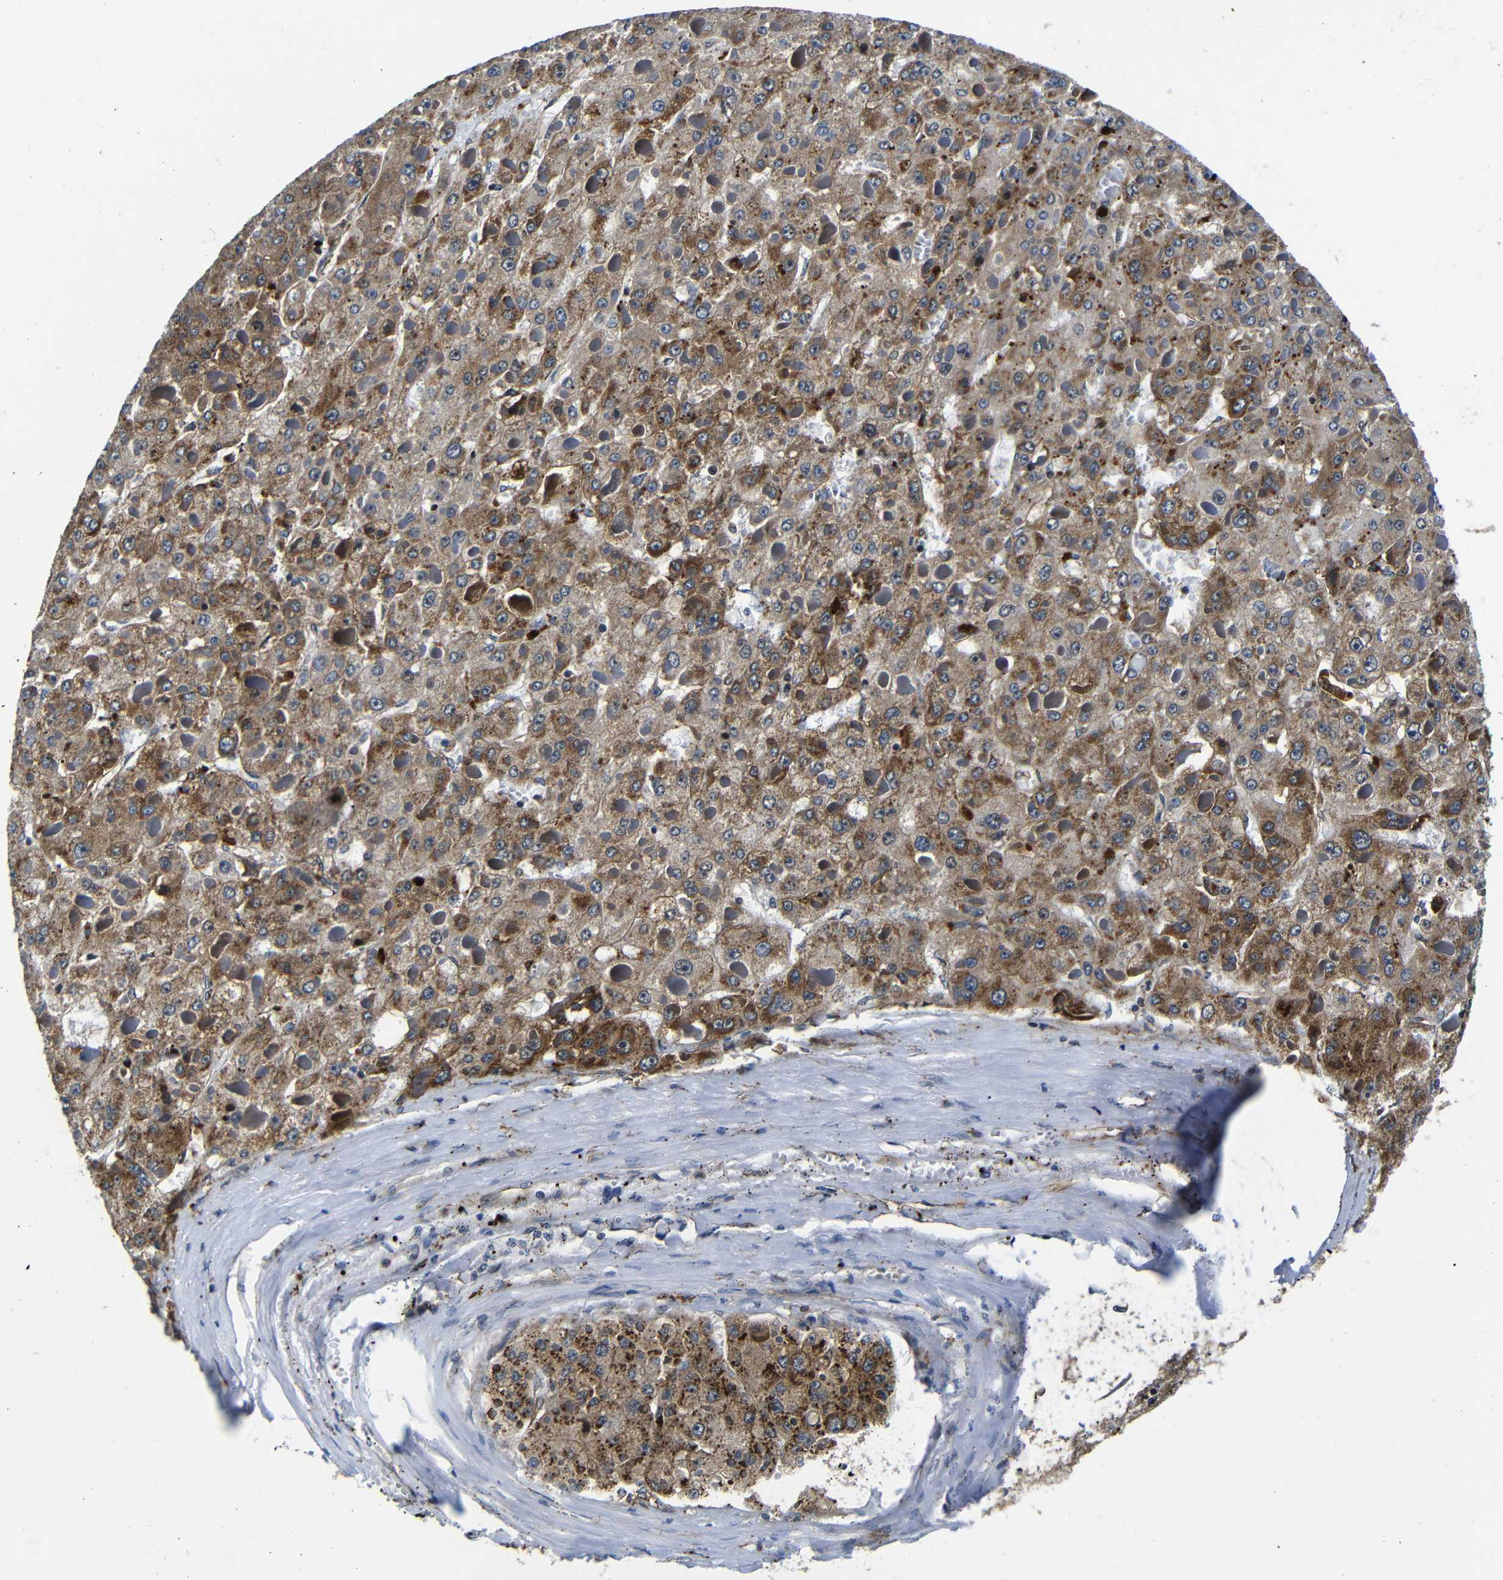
{"staining": {"intensity": "moderate", "quantity": ">75%", "location": "cytoplasmic/membranous"}, "tissue": "liver cancer", "cell_type": "Tumor cells", "image_type": "cancer", "snomed": [{"axis": "morphology", "description": "Carcinoma, Hepatocellular, NOS"}, {"axis": "topography", "description": "Liver"}], "caption": "Liver cancer (hepatocellular carcinoma) stained with a protein marker displays moderate staining in tumor cells.", "gene": "ABCE1", "patient": {"sex": "female", "age": 73}}